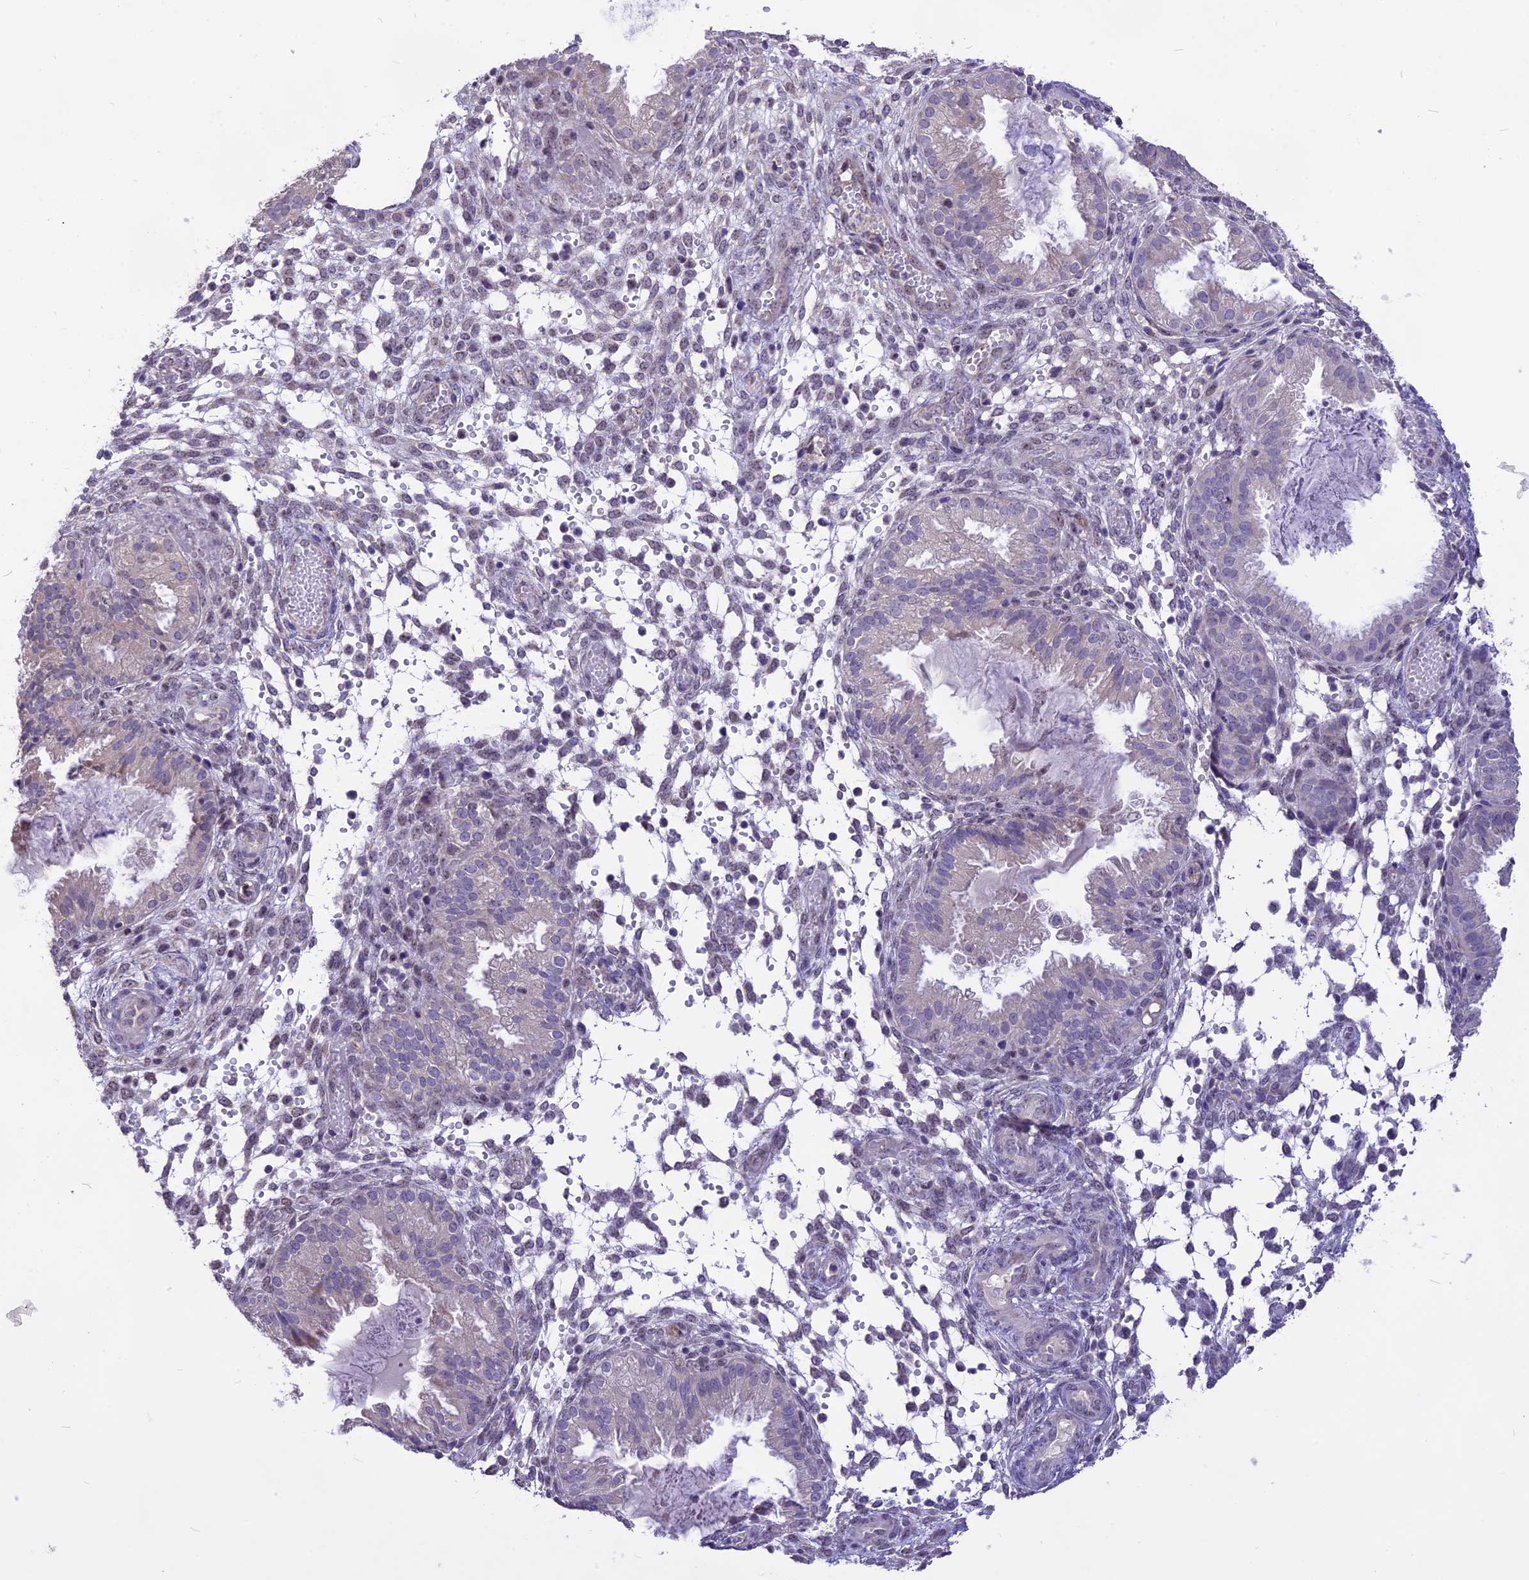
{"staining": {"intensity": "weak", "quantity": "<25%", "location": "nuclear"}, "tissue": "endometrium", "cell_type": "Cells in endometrial stroma", "image_type": "normal", "snomed": [{"axis": "morphology", "description": "Normal tissue, NOS"}, {"axis": "topography", "description": "Endometrium"}], "caption": "Image shows no protein positivity in cells in endometrial stroma of benign endometrium. The staining is performed using DAB brown chromogen with nuclei counter-stained in using hematoxylin.", "gene": "CMSS1", "patient": {"sex": "female", "age": 33}}